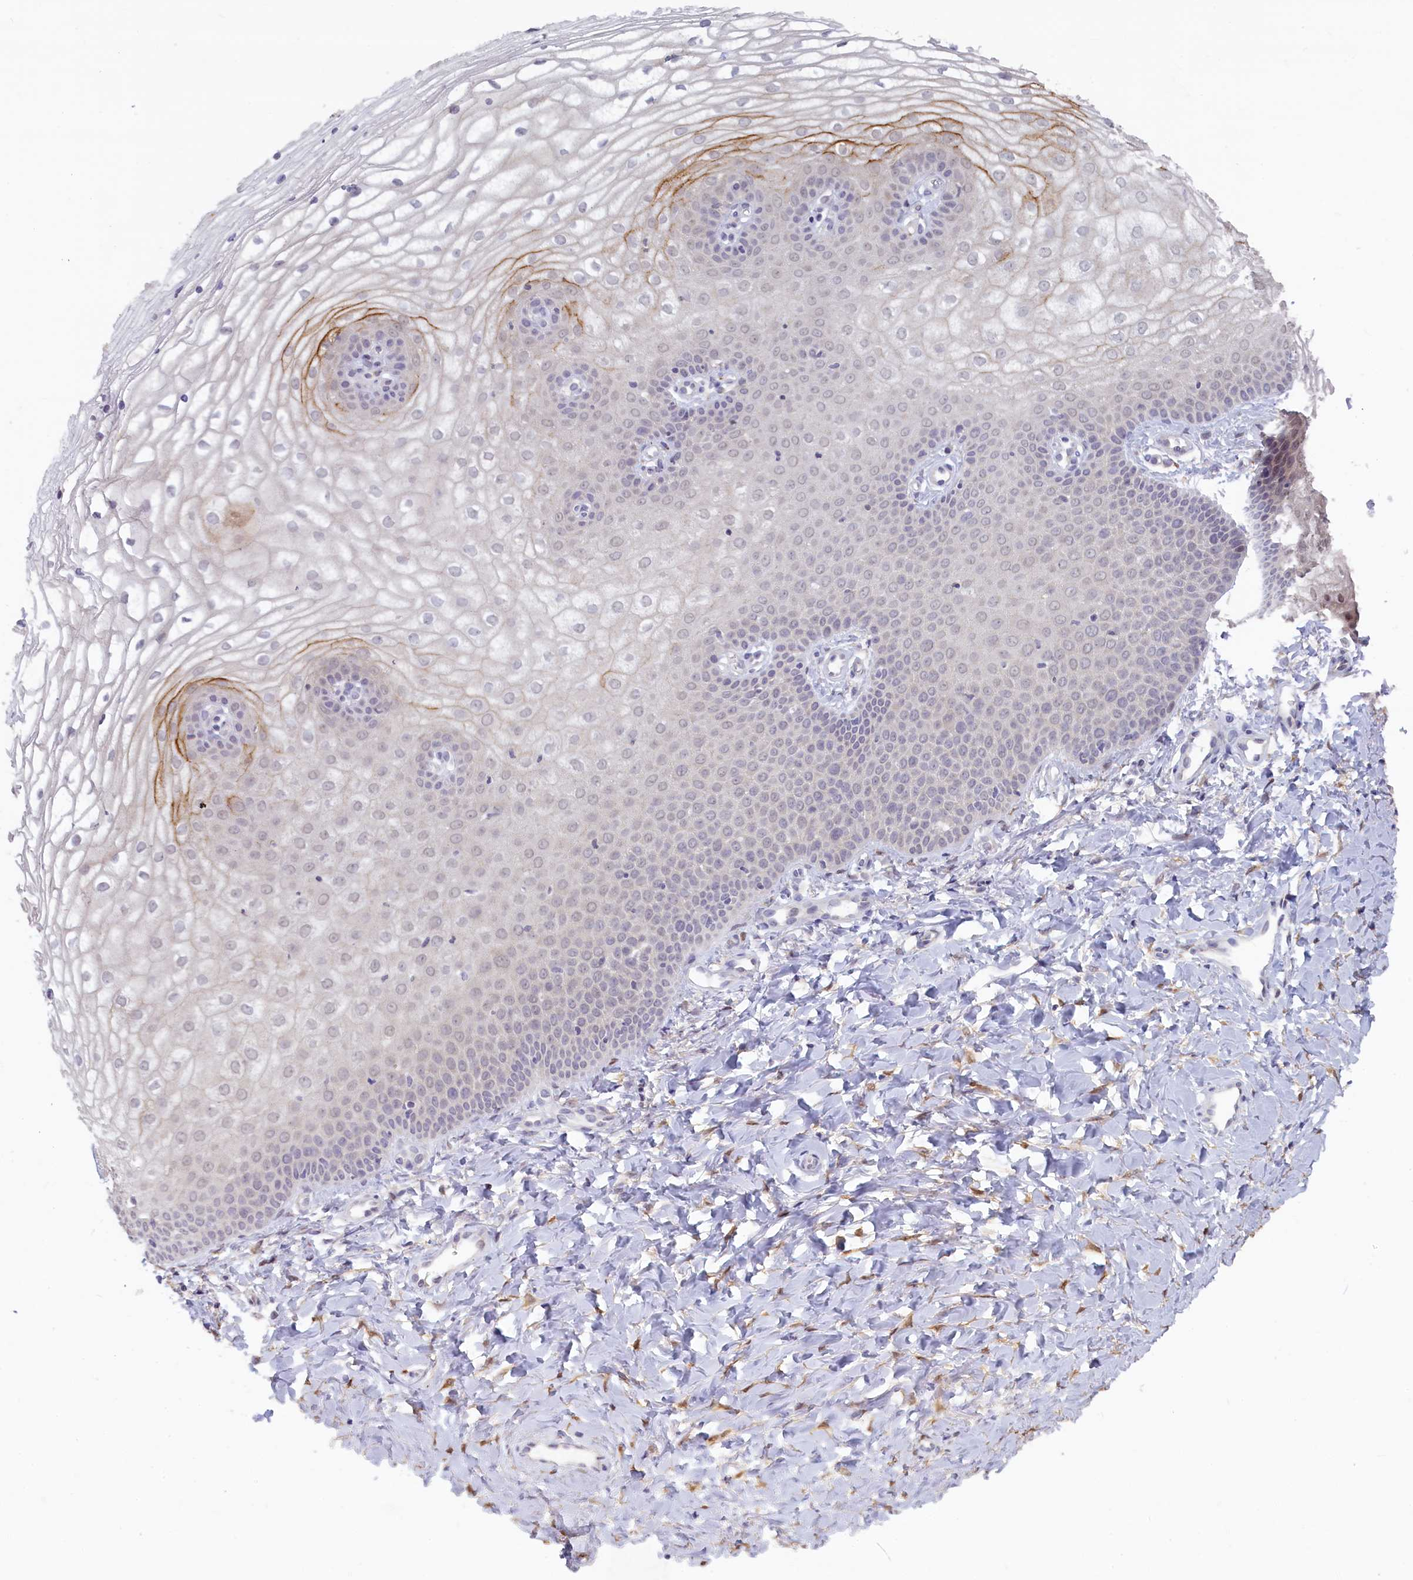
{"staining": {"intensity": "strong", "quantity": "<25%", "location": "cytoplasmic/membranous"}, "tissue": "vagina", "cell_type": "Squamous epithelial cells", "image_type": "normal", "snomed": [{"axis": "morphology", "description": "Normal tissue, NOS"}, {"axis": "topography", "description": "Vagina"}], "caption": "High-power microscopy captured an IHC photomicrograph of benign vagina, revealing strong cytoplasmic/membranous expression in approximately <25% of squamous epithelial cells.", "gene": "UCHL3", "patient": {"sex": "female", "age": 68}}